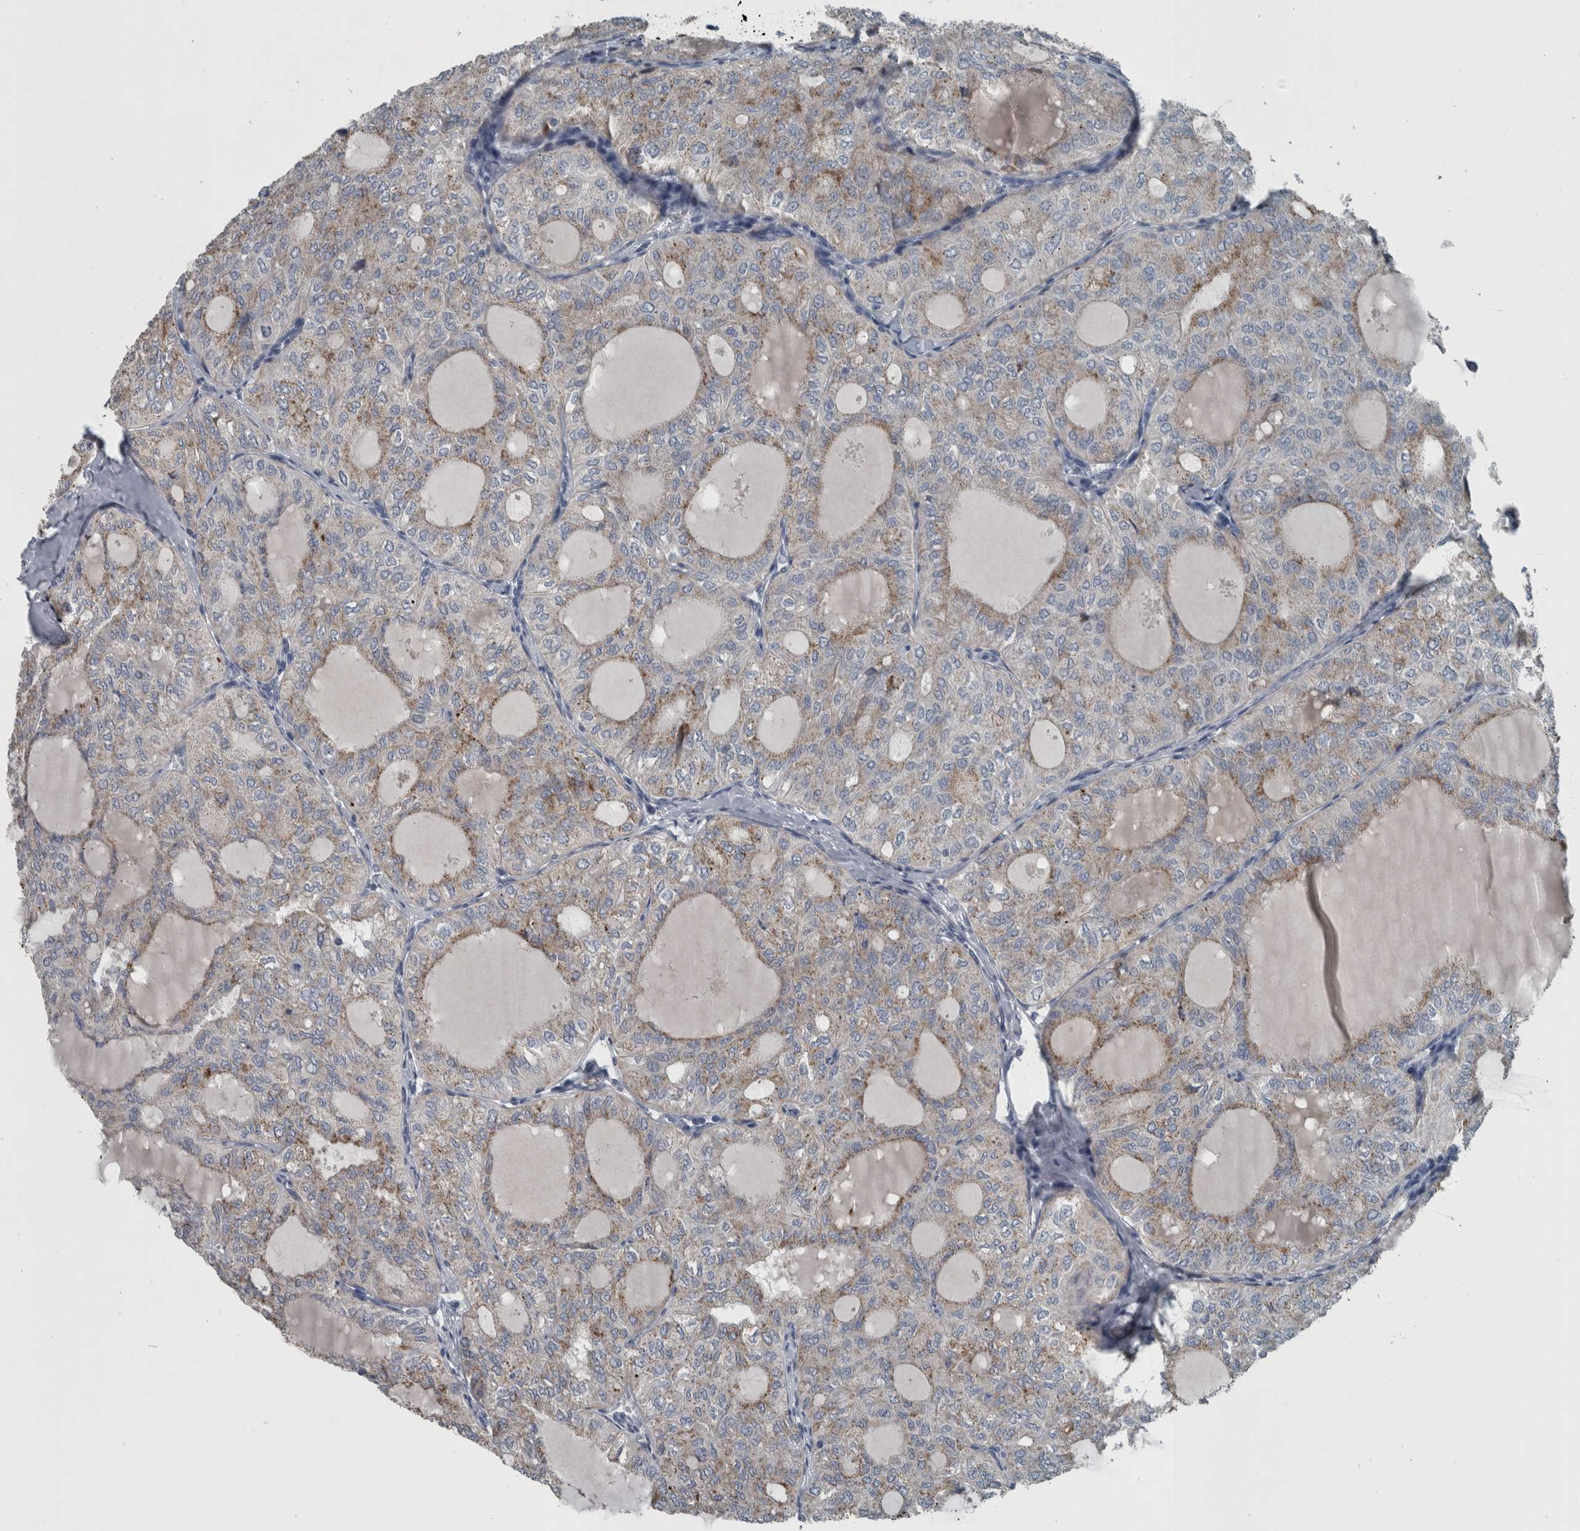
{"staining": {"intensity": "moderate", "quantity": "25%-75%", "location": "cytoplasmic/membranous"}, "tissue": "thyroid cancer", "cell_type": "Tumor cells", "image_type": "cancer", "snomed": [{"axis": "morphology", "description": "Follicular adenoma carcinoma, NOS"}, {"axis": "topography", "description": "Thyroid gland"}], "caption": "A high-resolution image shows IHC staining of thyroid cancer, which shows moderate cytoplasmic/membranous expression in about 25%-75% of tumor cells.", "gene": "KRT20", "patient": {"sex": "male", "age": 75}}